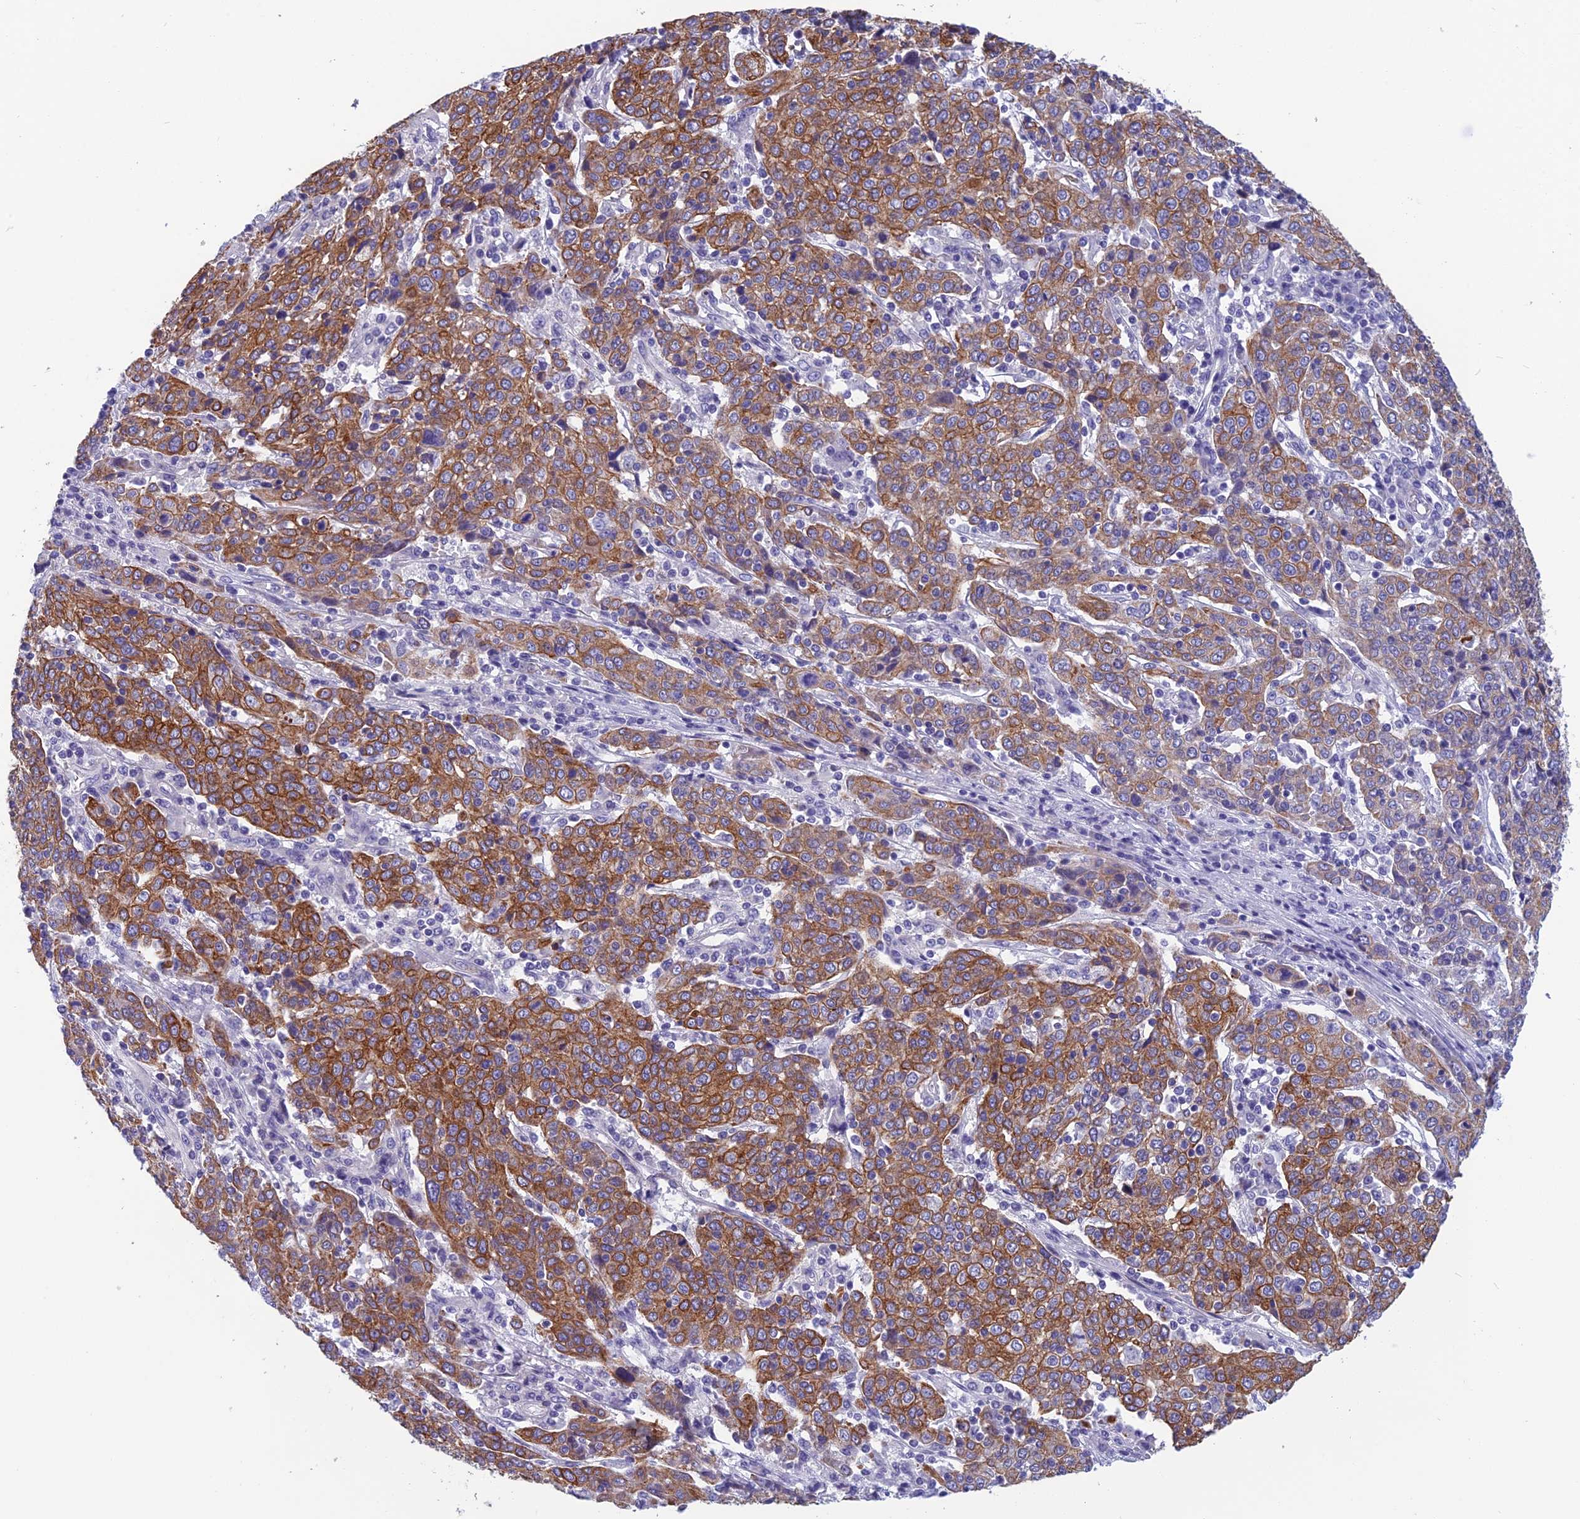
{"staining": {"intensity": "moderate", "quantity": ">75%", "location": "cytoplasmic/membranous"}, "tissue": "cervical cancer", "cell_type": "Tumor cells", "image_type": "cancer", "snomed": [{"axis": "morphology", "description": "Squamous cell carcinoma, NOS"}, {"axis": "topography", "description": "Cervix"}], "caption": "A brown stain shows moderate cytoplasmic/membranous staining of a protein in cervical squamous cell carcinoma tumor cells.", "gene": "RBM41", "patient": {"sex": "female", "age": 67}}